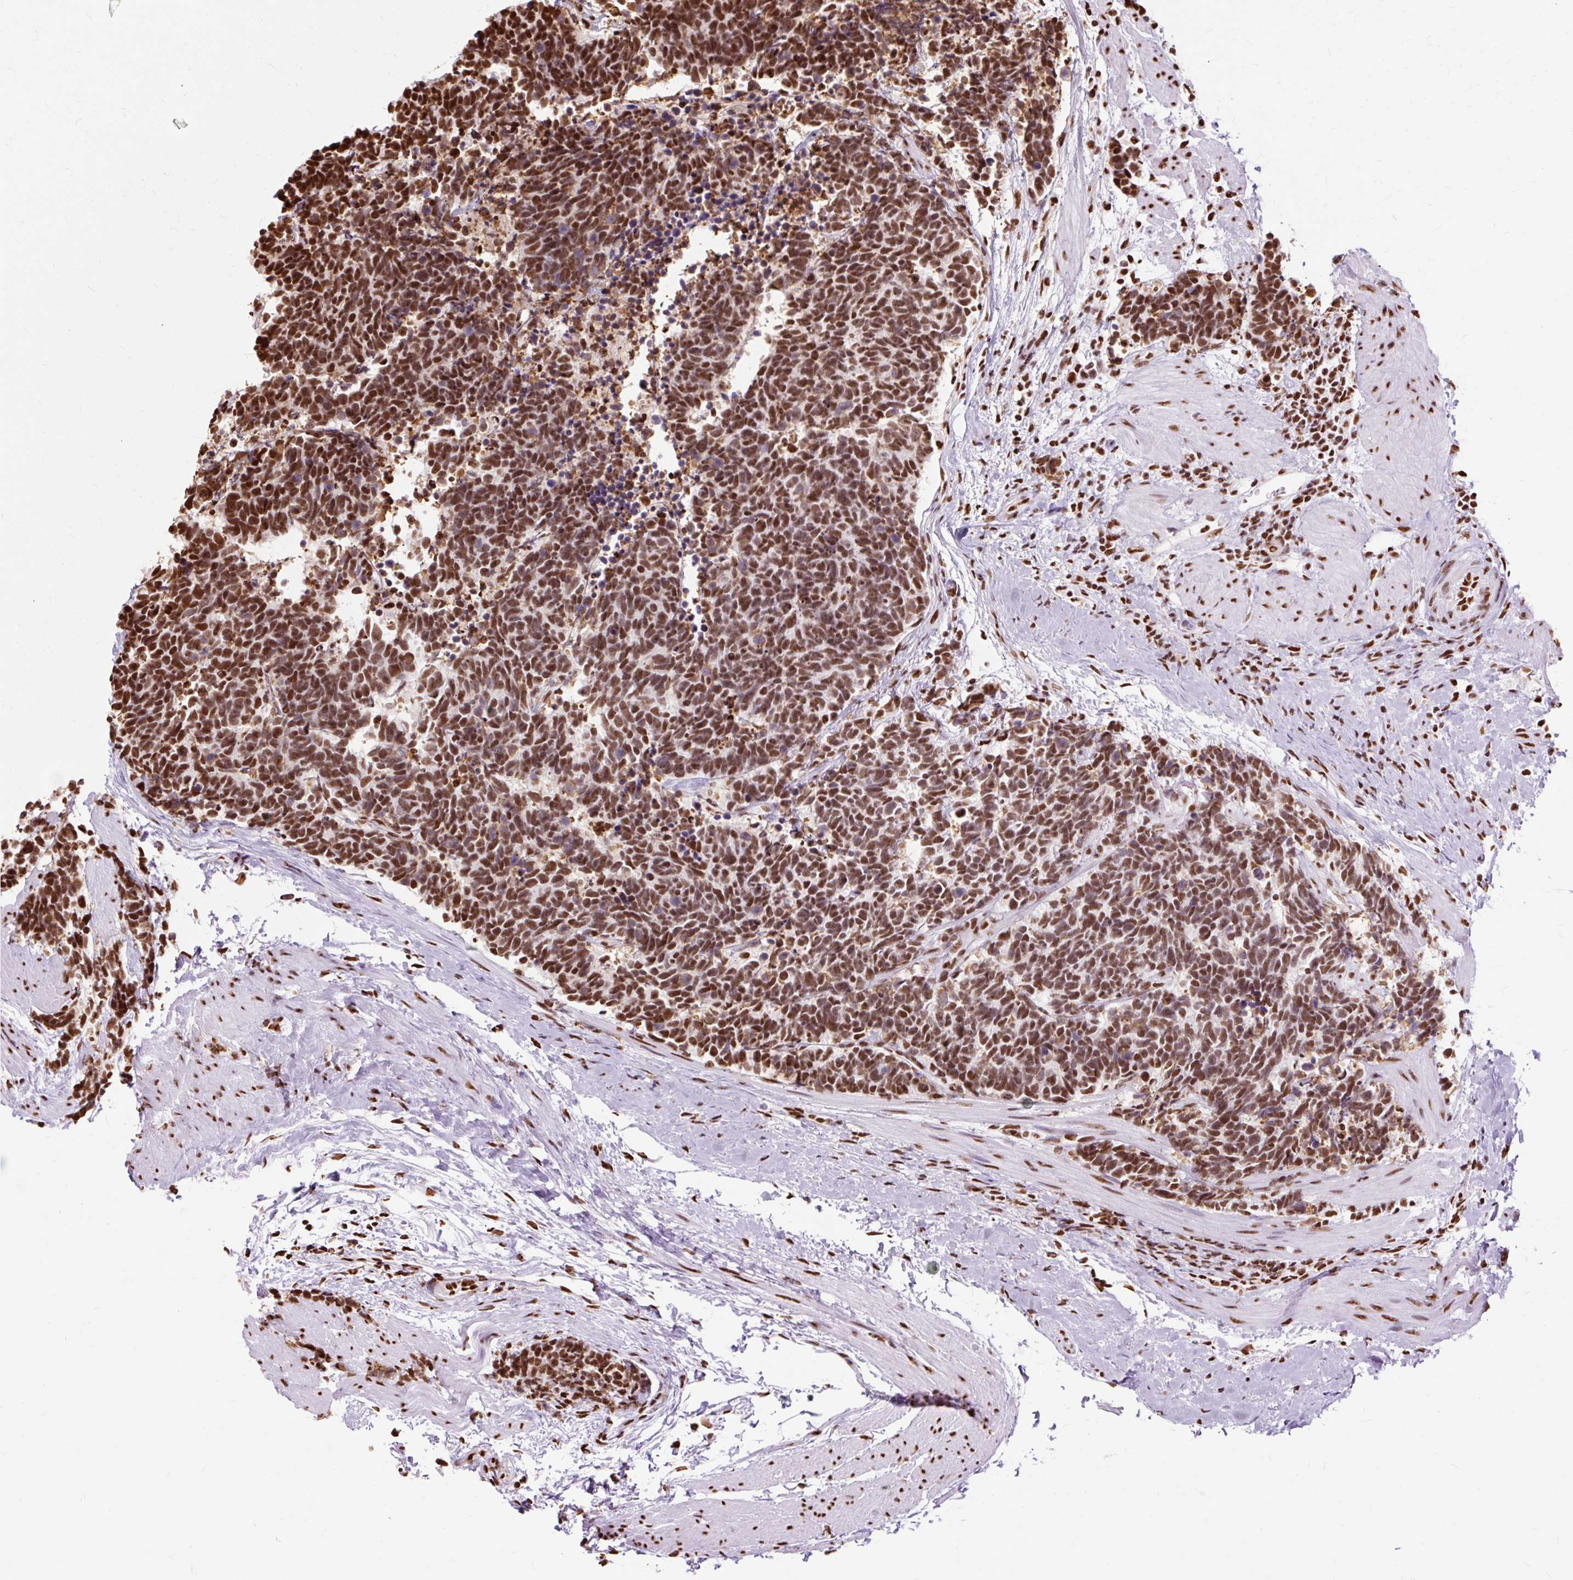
{"staining": {"intensity": "strong", "quantity": ">75%", "location": "nuclear"}, "tissue": "carcinoid", "cell_type": "Tumor cells", "image_type": "cancer", "snomed": [{"axis": "morphology", "description": "Carcinoid, malignant, NOS"}, {"axis": "topography", "description": "Colon"}], "caption": "Immunohistochemical staining of carcinoid (malignant) demonstrates high levels of strong nuclear staining in approximately >75% of tumor cells. Immunohistochemistry stains the protein in brown and the nuclei are stained blue.", "gene": "XRCC6", "patient": {"sex": "female", "age": 52}}